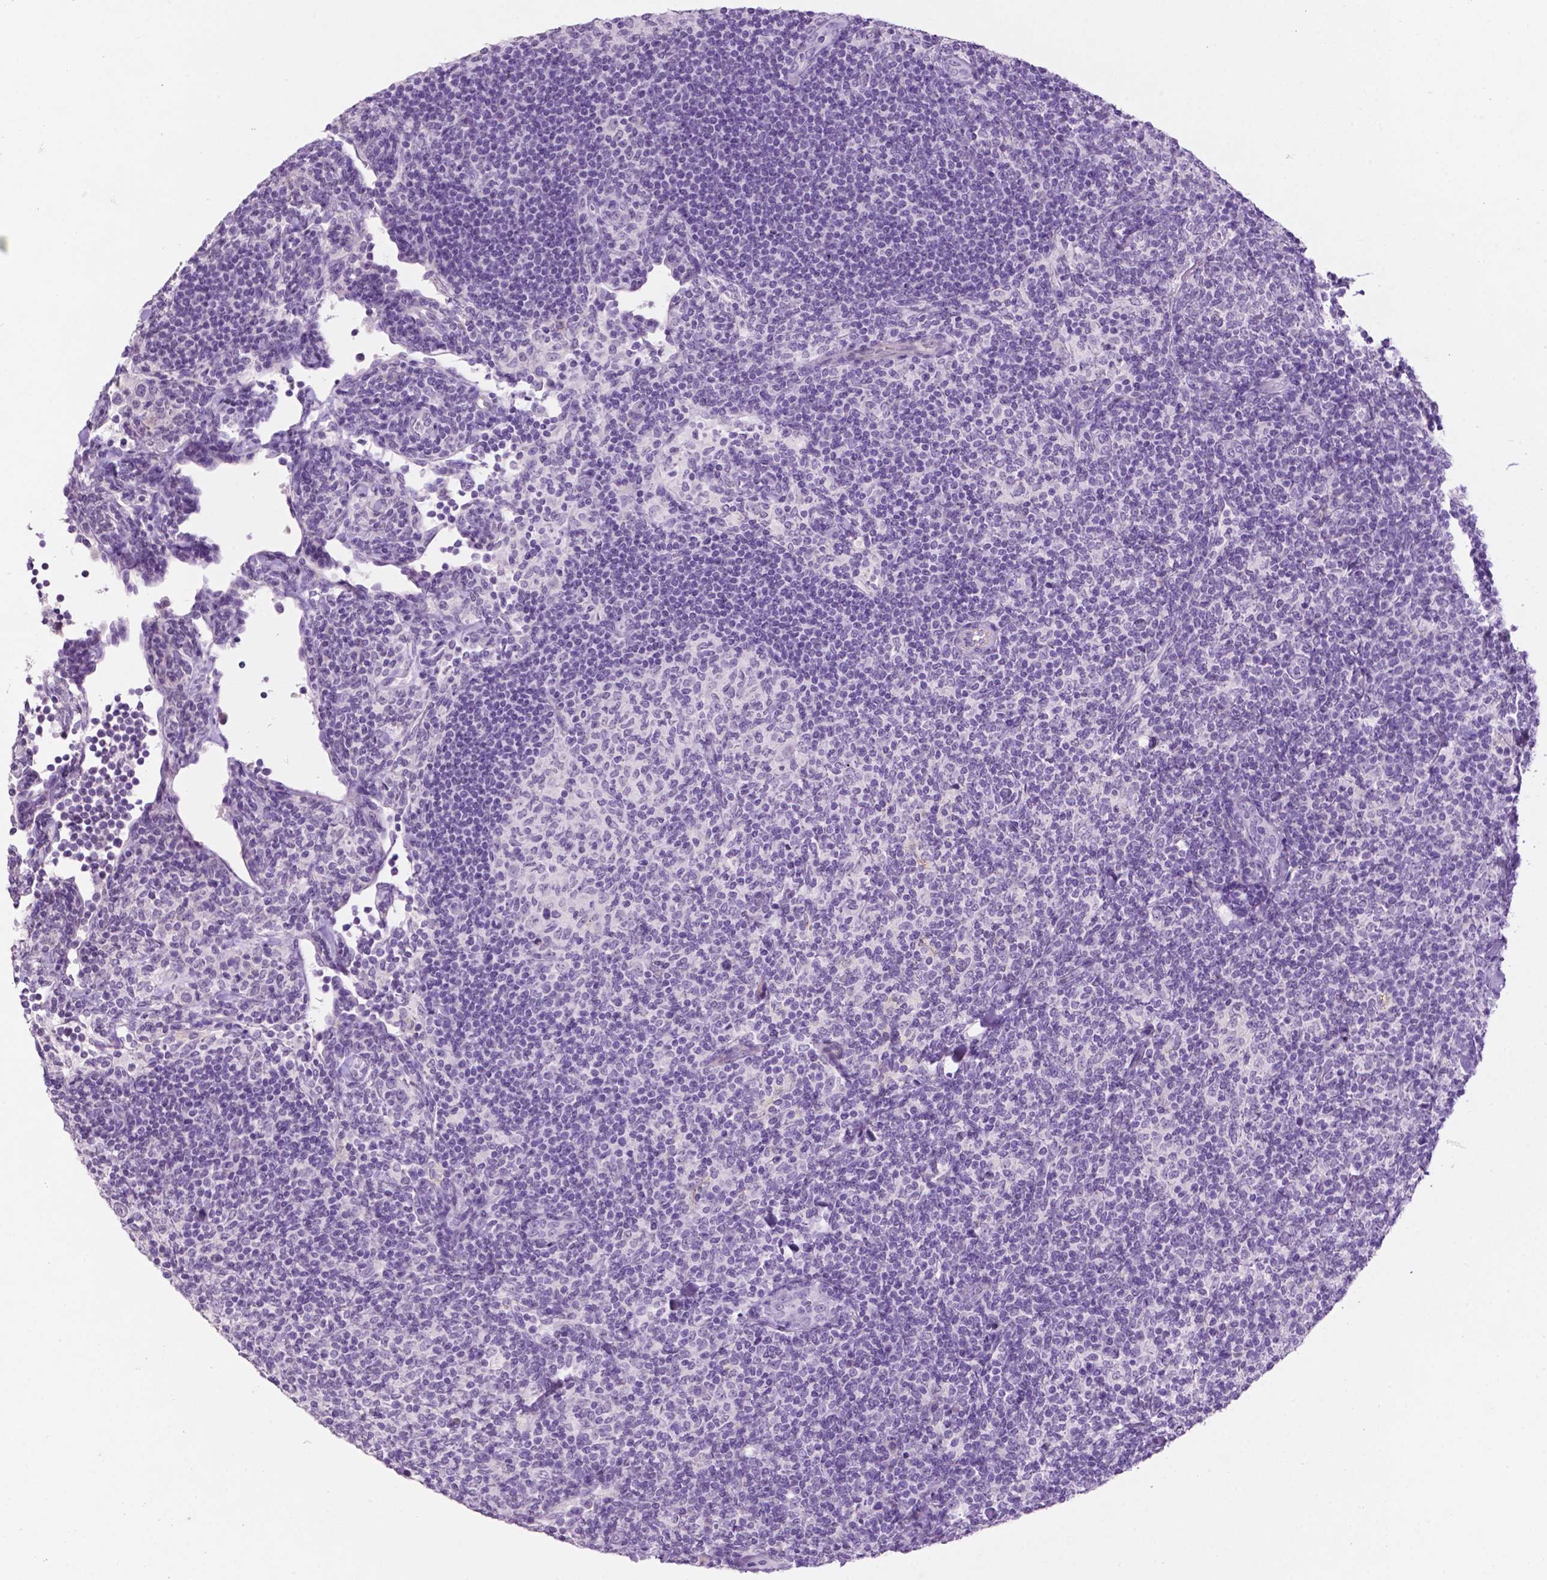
{"staining": {"intensity": "negative", "quantity": "none", "location": "none"}, "tissue": "lymphoma", "cell_type": "Tumor cells", "image_type": "cancer", "snomed": [{"axis": "morphology", "description": "Malignant lymphoma, non-Hodgkin's type, Low grade"}, {"axis": "topography", "description": "Lymph node"}], "caption": "An immunohistochemistry (IHC) image of lymphoma is shown. There is no staining in tumor cells of lymphoma. (Brightfield microscopy of DAB IHC at high magnification).", "gene": "PHGR1", "patient": {"sex": "female", "age": 56}}